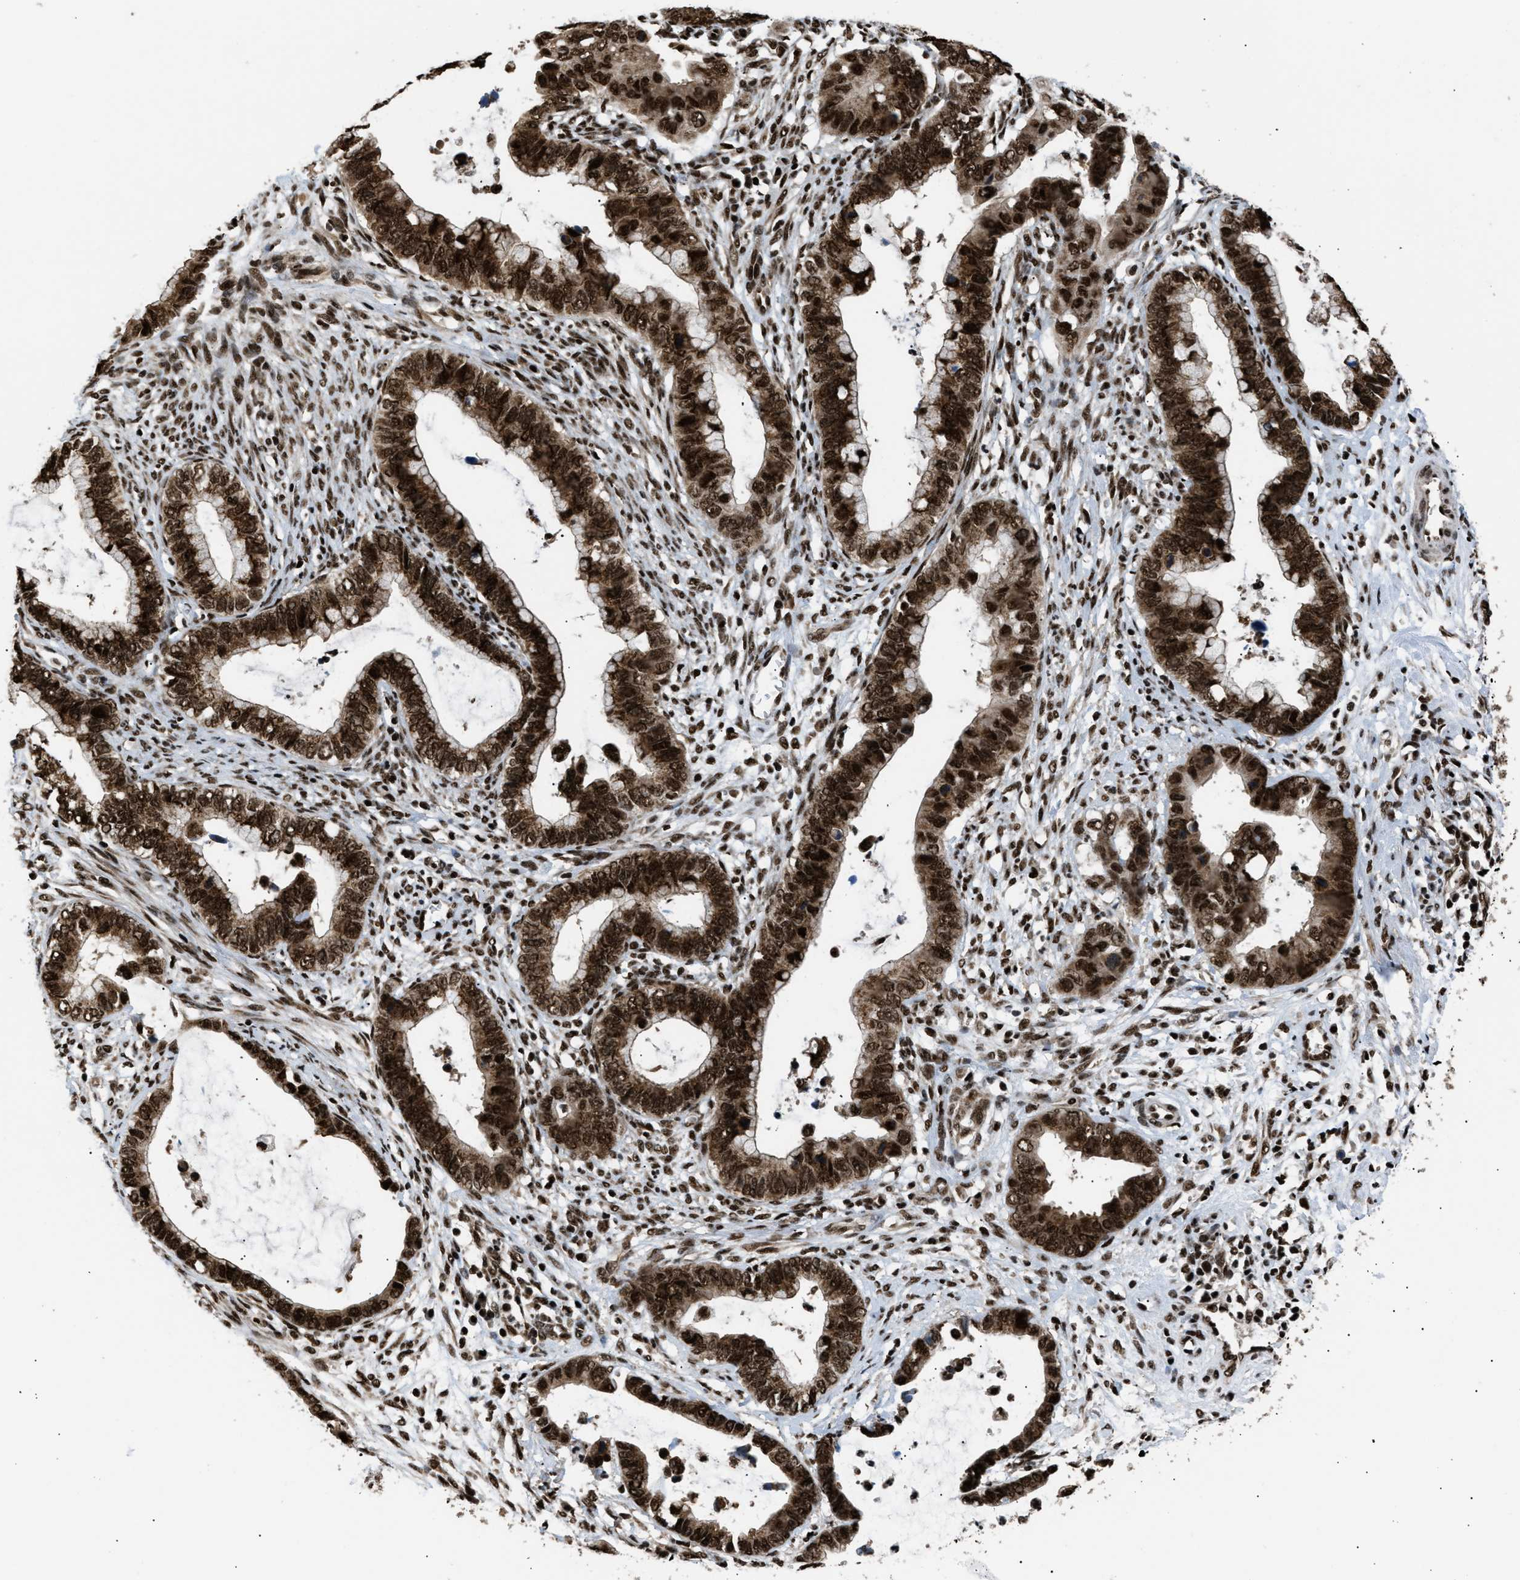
{"staining": {"intensity": "strong", "quantity": ">75%", "location": "cytoplasmic/membranous,nuclear"}, "tissue": "cervical cancer", "cell_type": "Tumor cells", "image_type": "cancer", "snomed": [{"axis": "morphology", "description": "Adenocarcinoma, NOS"}, {"axis": "topography", "description": "Cervix"}], "caption": "This is a histology image of IHC staining of cervical cancer (adenocarcinoma), which shows strong positivity in the cytoplasmic/membranous and nuclear of tumor cells.", "gene": "RBM5", "patient": {"sex": "female", "age": 44}}